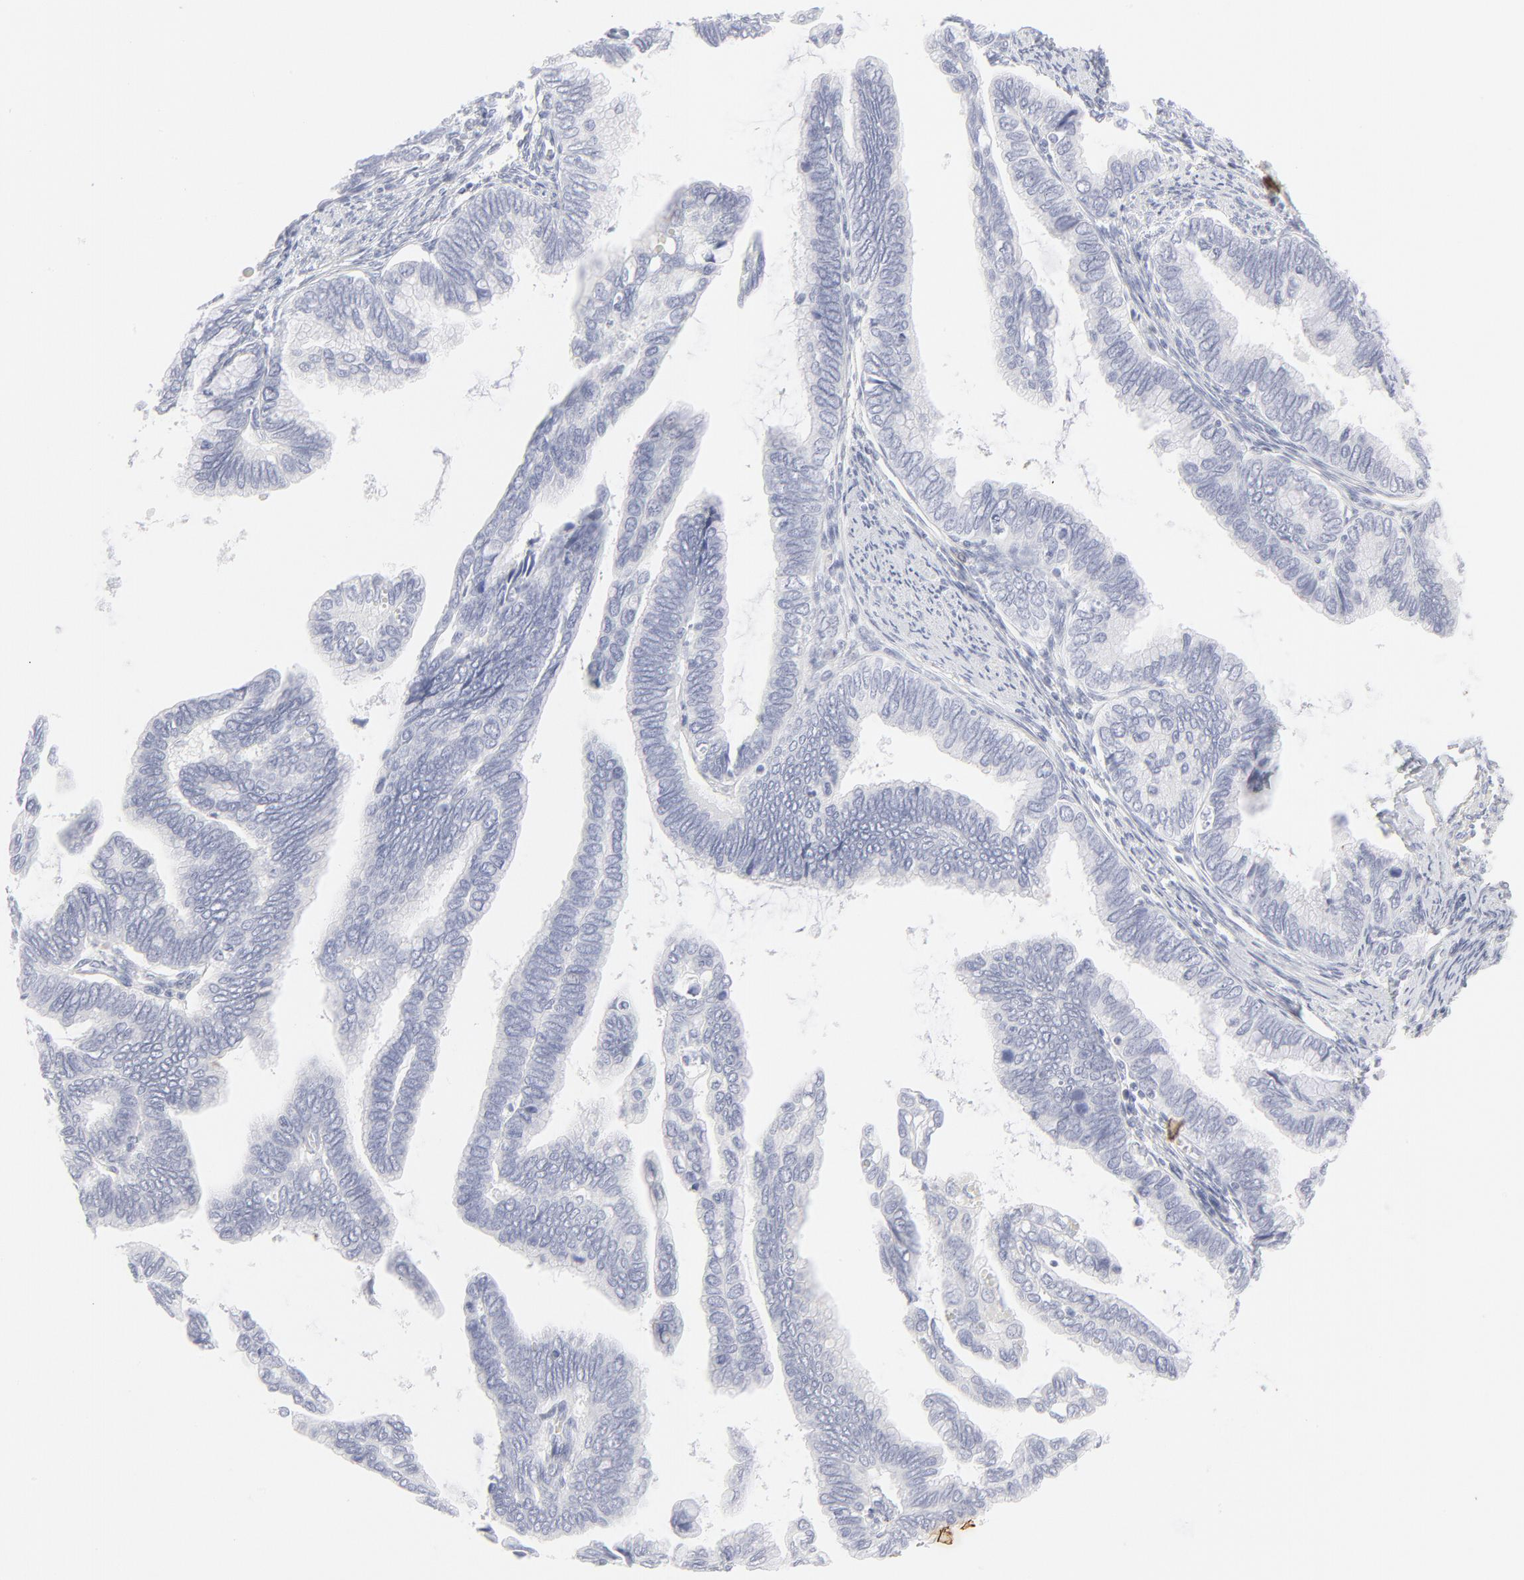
{"staining": {"intensity": "negative", "quantity": "none", "location": "none"}, "tissue": "cervical cancer", "cell_type": "Tumor cells", "image_type": "cancer", "snomed": [{"axis": "morphology", "description": "Adenocarcinoma, NOS"}, {"axis": "topography", "description": "Cervix"}], "caption": "Tumor cells show no significant positivity in cervical adenocarcinoma. Nuclei are stained in blue.", "gene": "CCR7", "patient": {"sex": "female", "age": 49}}